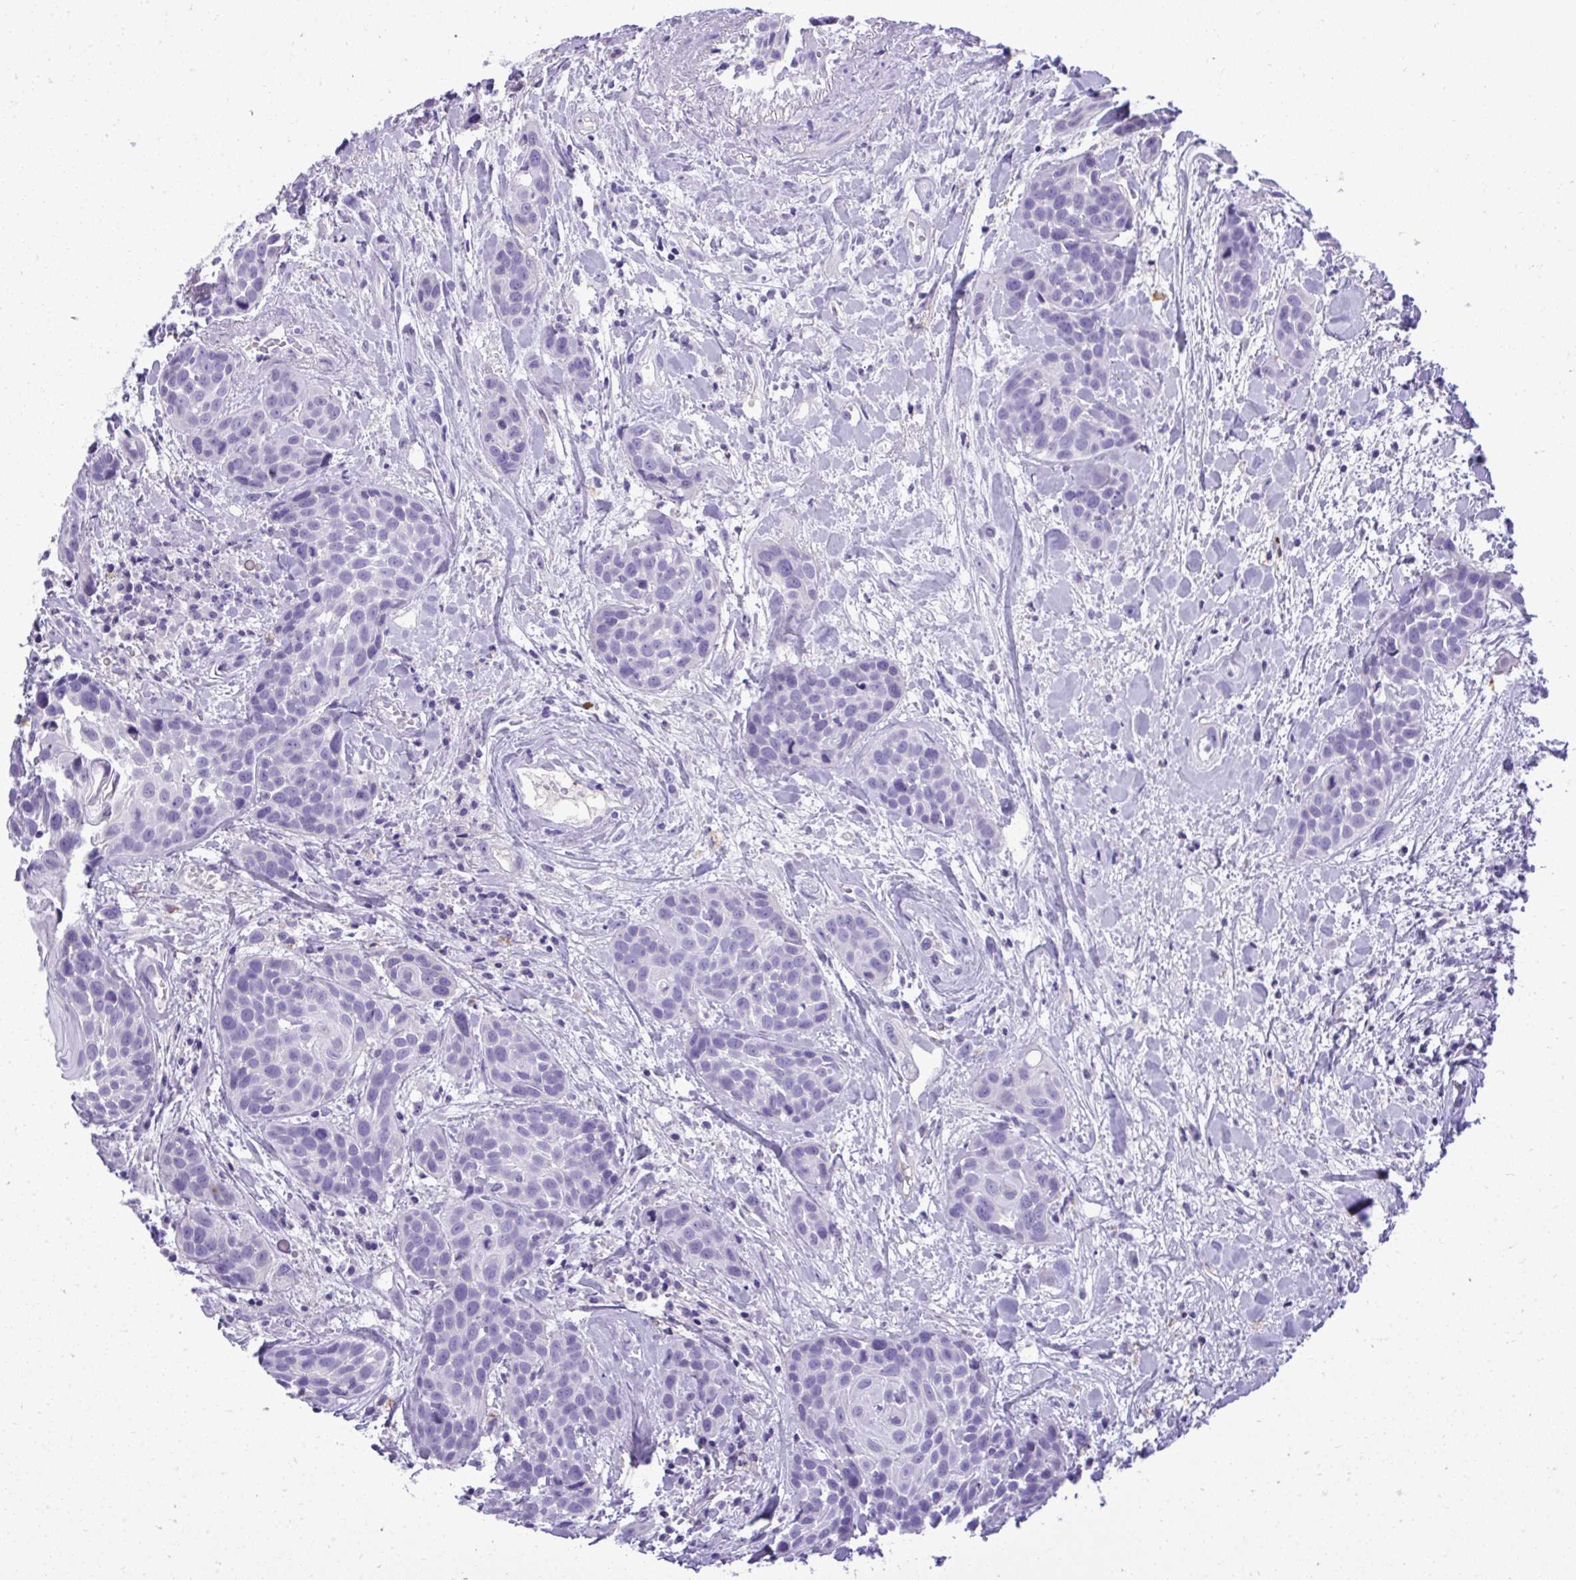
{"staining": {"intensity": "negative", "quantity": "none", "location": "none"}, "tissue": "head and neck cancer", "cell_type": "Tumor cells", "image_type": "cancer", "snomed": [{"axis": "morphology", "description": "Squamous cell carcinoma, NOS"}, {"axis": "topography", "description": "Head-Neck"}], "caption": "The immunohistochemistry image has no significant staining in tumor cells of head and neck cancer tissue.", "gene": "ST6GALNAC3", "patient": {"sex": "female", "age": 50}}